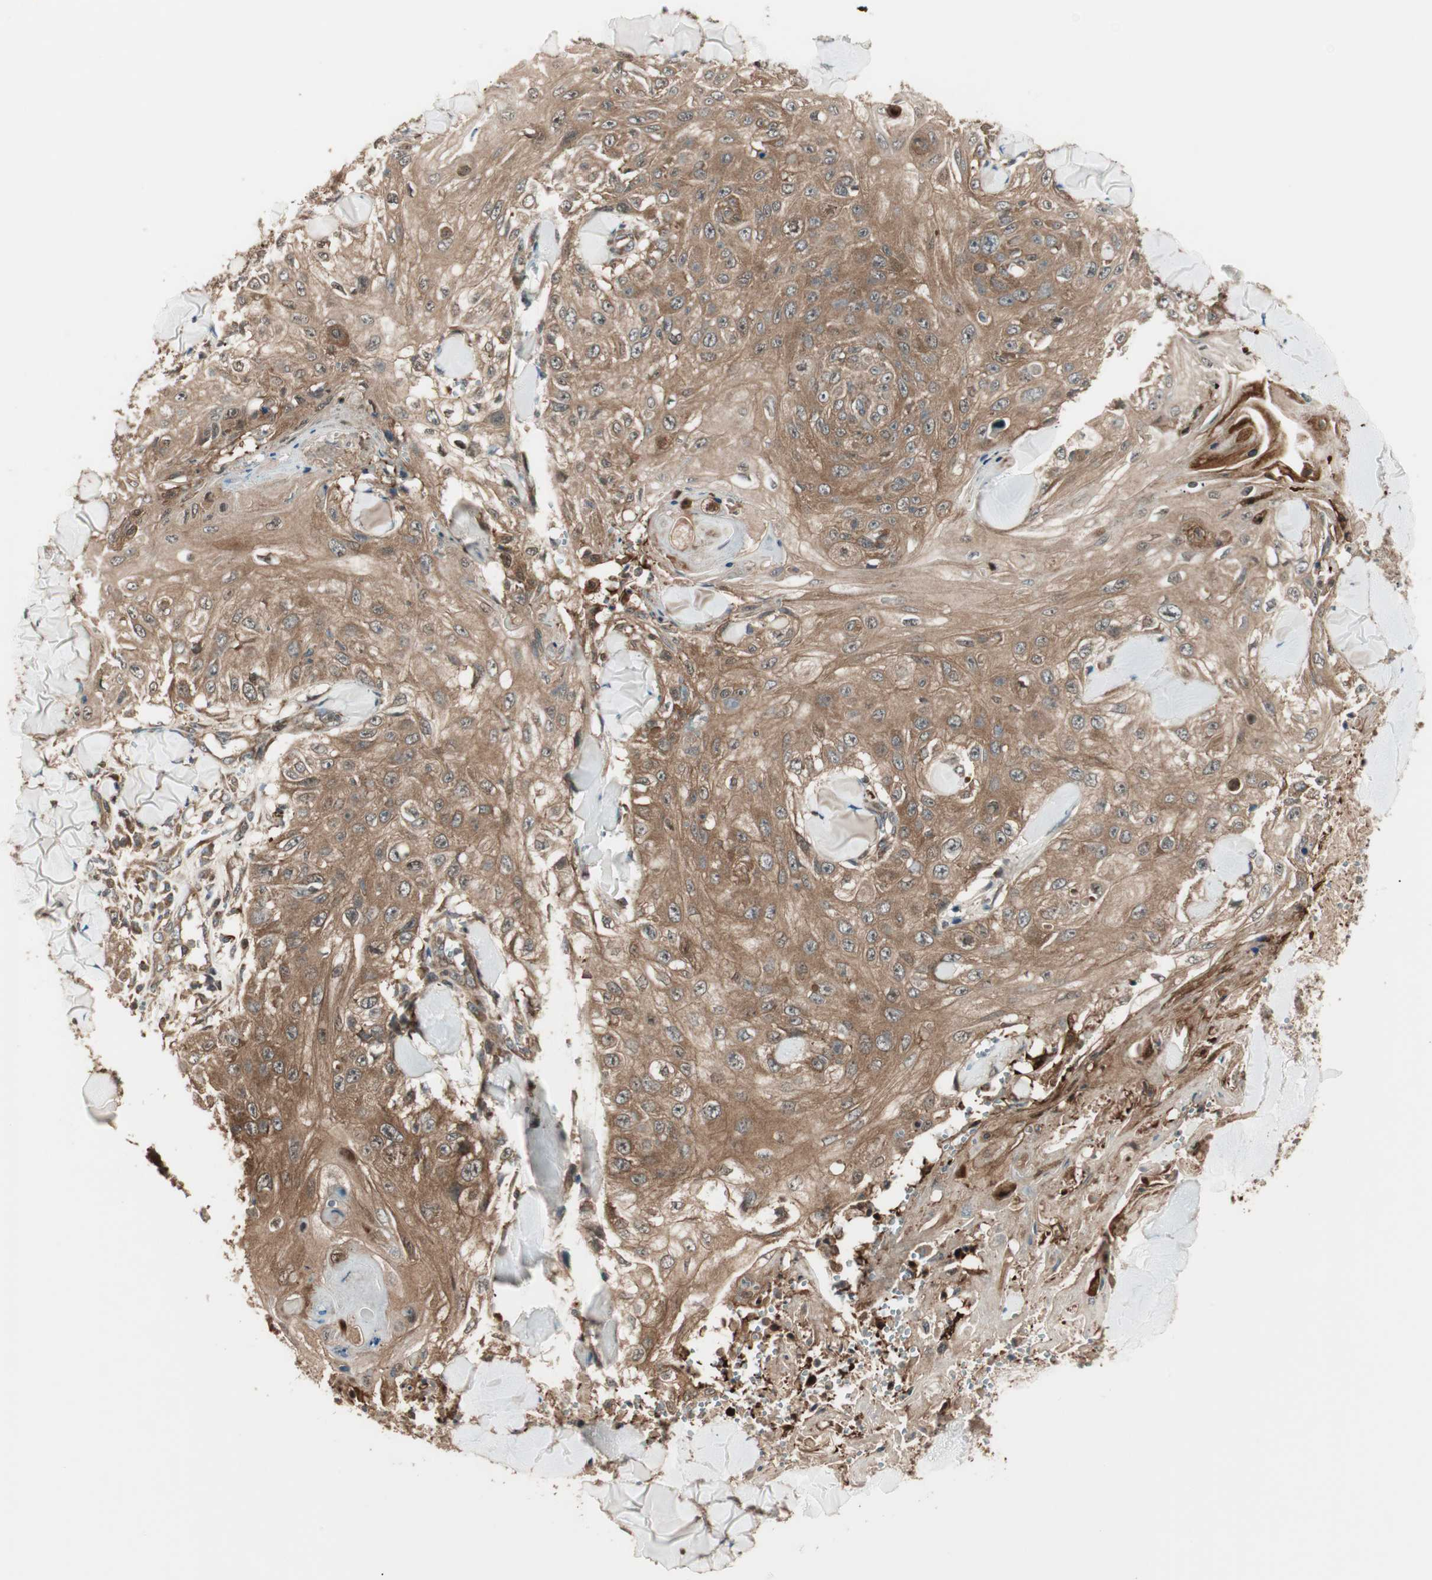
{"staining": {"intensity": "moderate", "quantity": ">75%", "location": "cytoplasmic/membranous"}, "tissue": "skin cancer", "cell_type": "Tumor cells", "image_type": "cancer", "snomed": [{"axis": "morphology", "description": "Squamous cell carcinoma, NOS"}, {"axis": "topography", "description": "Skin"}], "caption": "Human skin cancer stained for a protein (brown) exhibits moderate cytoplasmic/membranous positive expression in about >75% of tumor cells.", "gene": "CNOT4", "patient": {"sex": "male", "age": 86}}